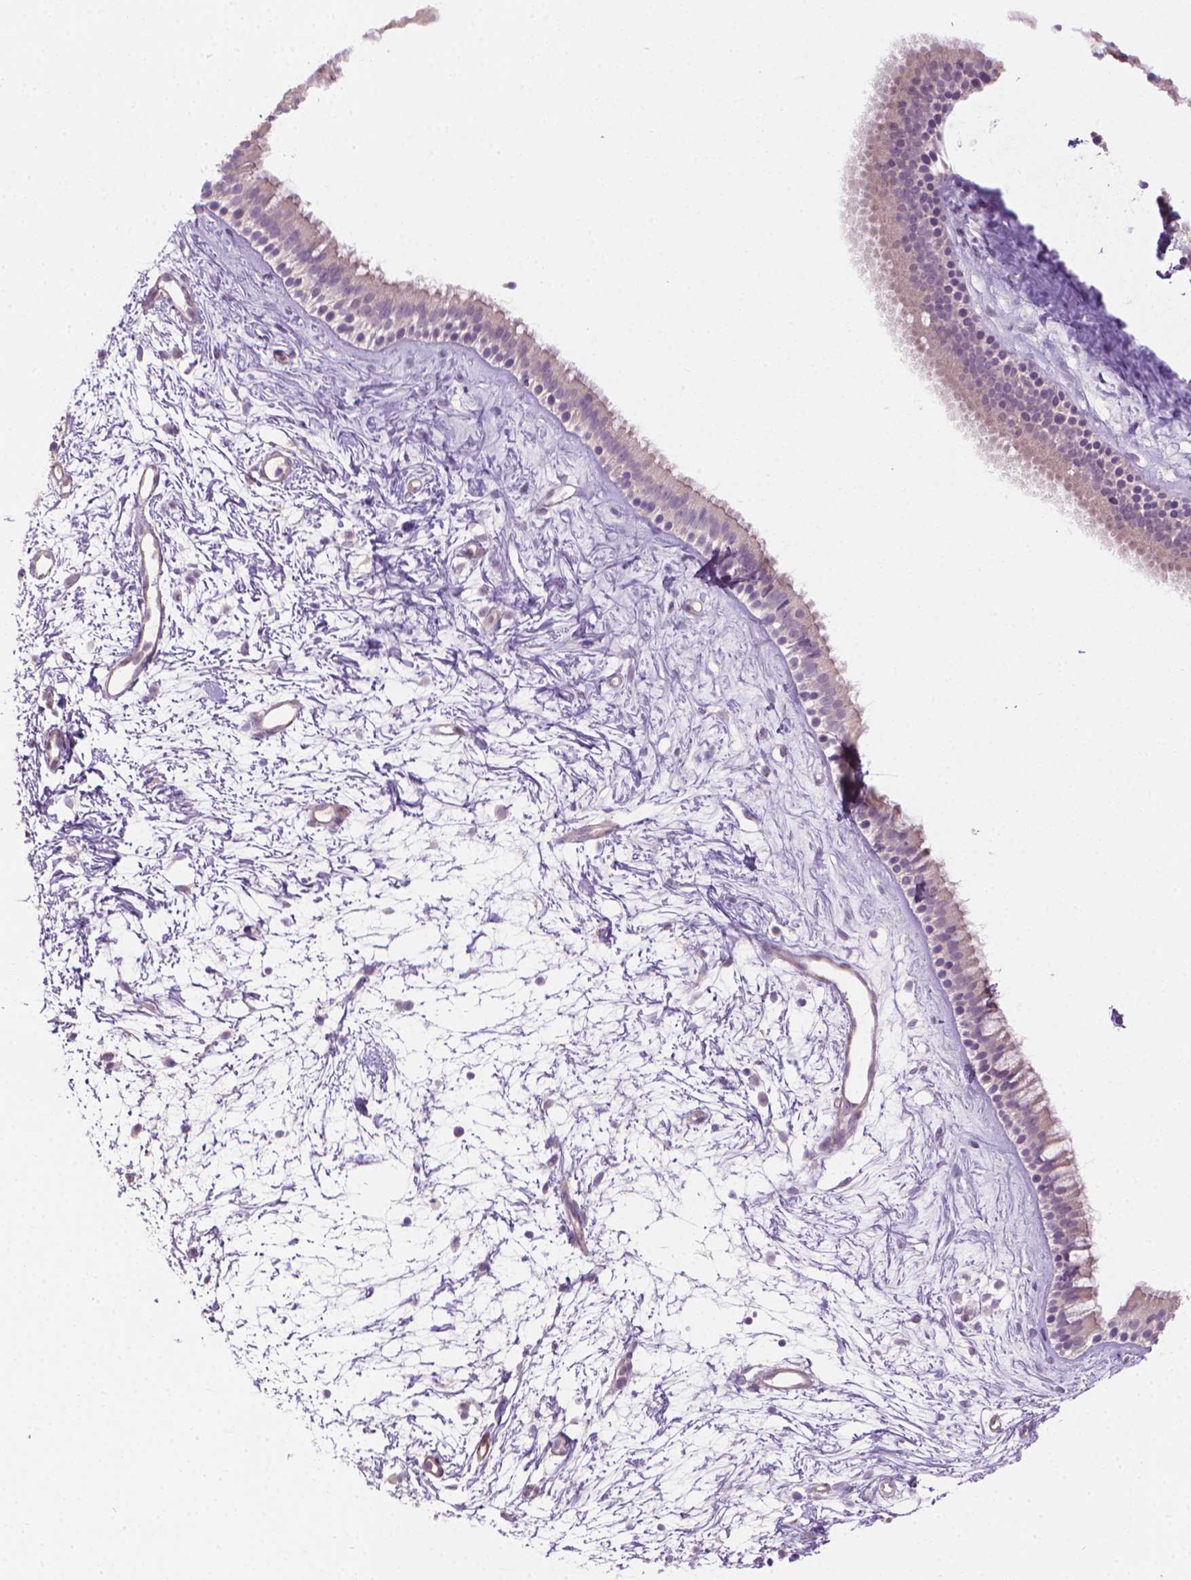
{"staining": {"intensity": "weak", "quantity": "<25%", "location": "cytoplasmic/membranous"}, "tissue": "nasopharynx", "cell_type": "Respiratory epithelial cells", "image_type": "normal", "snomed": [{"axis": "morphology", "description": "Normal tissue, NOS"}, {"axis": "topography", "description": "Nasopharynx"}], "caption": "Photomicrograph shows no protein positivity in respiratory epithelial cells of unremarkable nasopharynx. (DAB immunohistochemistry (IHC), high magnification).", "gene": "GSDMA", "patient": {"sex": "male", "age": 58}}